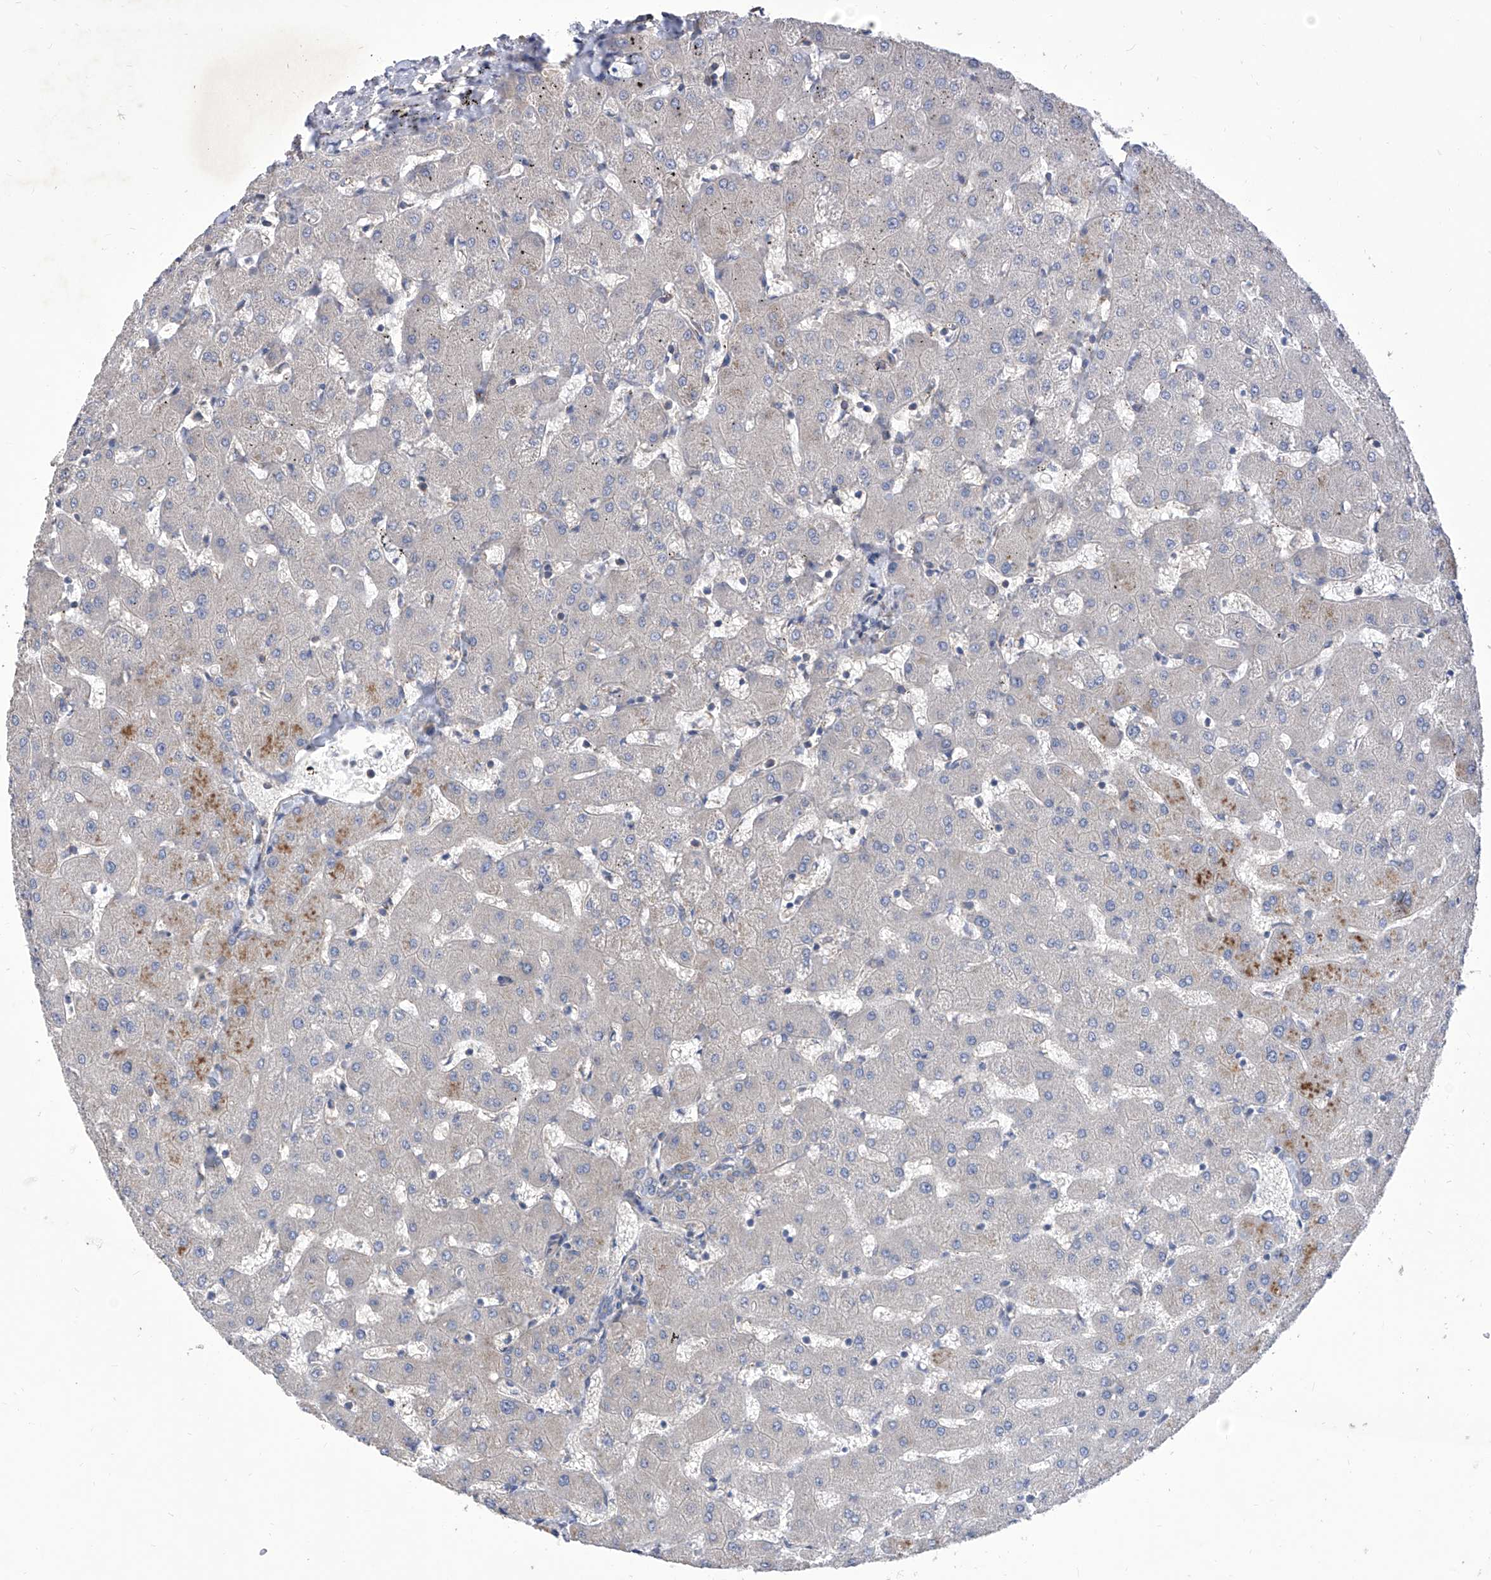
{"staining": {"intensity": "negative", "quantity": "none", "location": "none"}, "tissue": "liver", "cell_type": "Cholangiocytes", "image_type": "normal", "snomed": [{"axis": "morphology", "description": "Normal tissue, NOS"}, {"axis": "topography", "description": "Liver"}], "caption": "Cholangiocytes are negative for brown protein staining in normal liver. (Stains: DAB immunohistochemistry (IHC) with hematoxylin counter stain, Microscopy: brightfield microscopy at high magnification).", "gene": "TJAP1", "patient": {"sex": "female", "age": 63}}